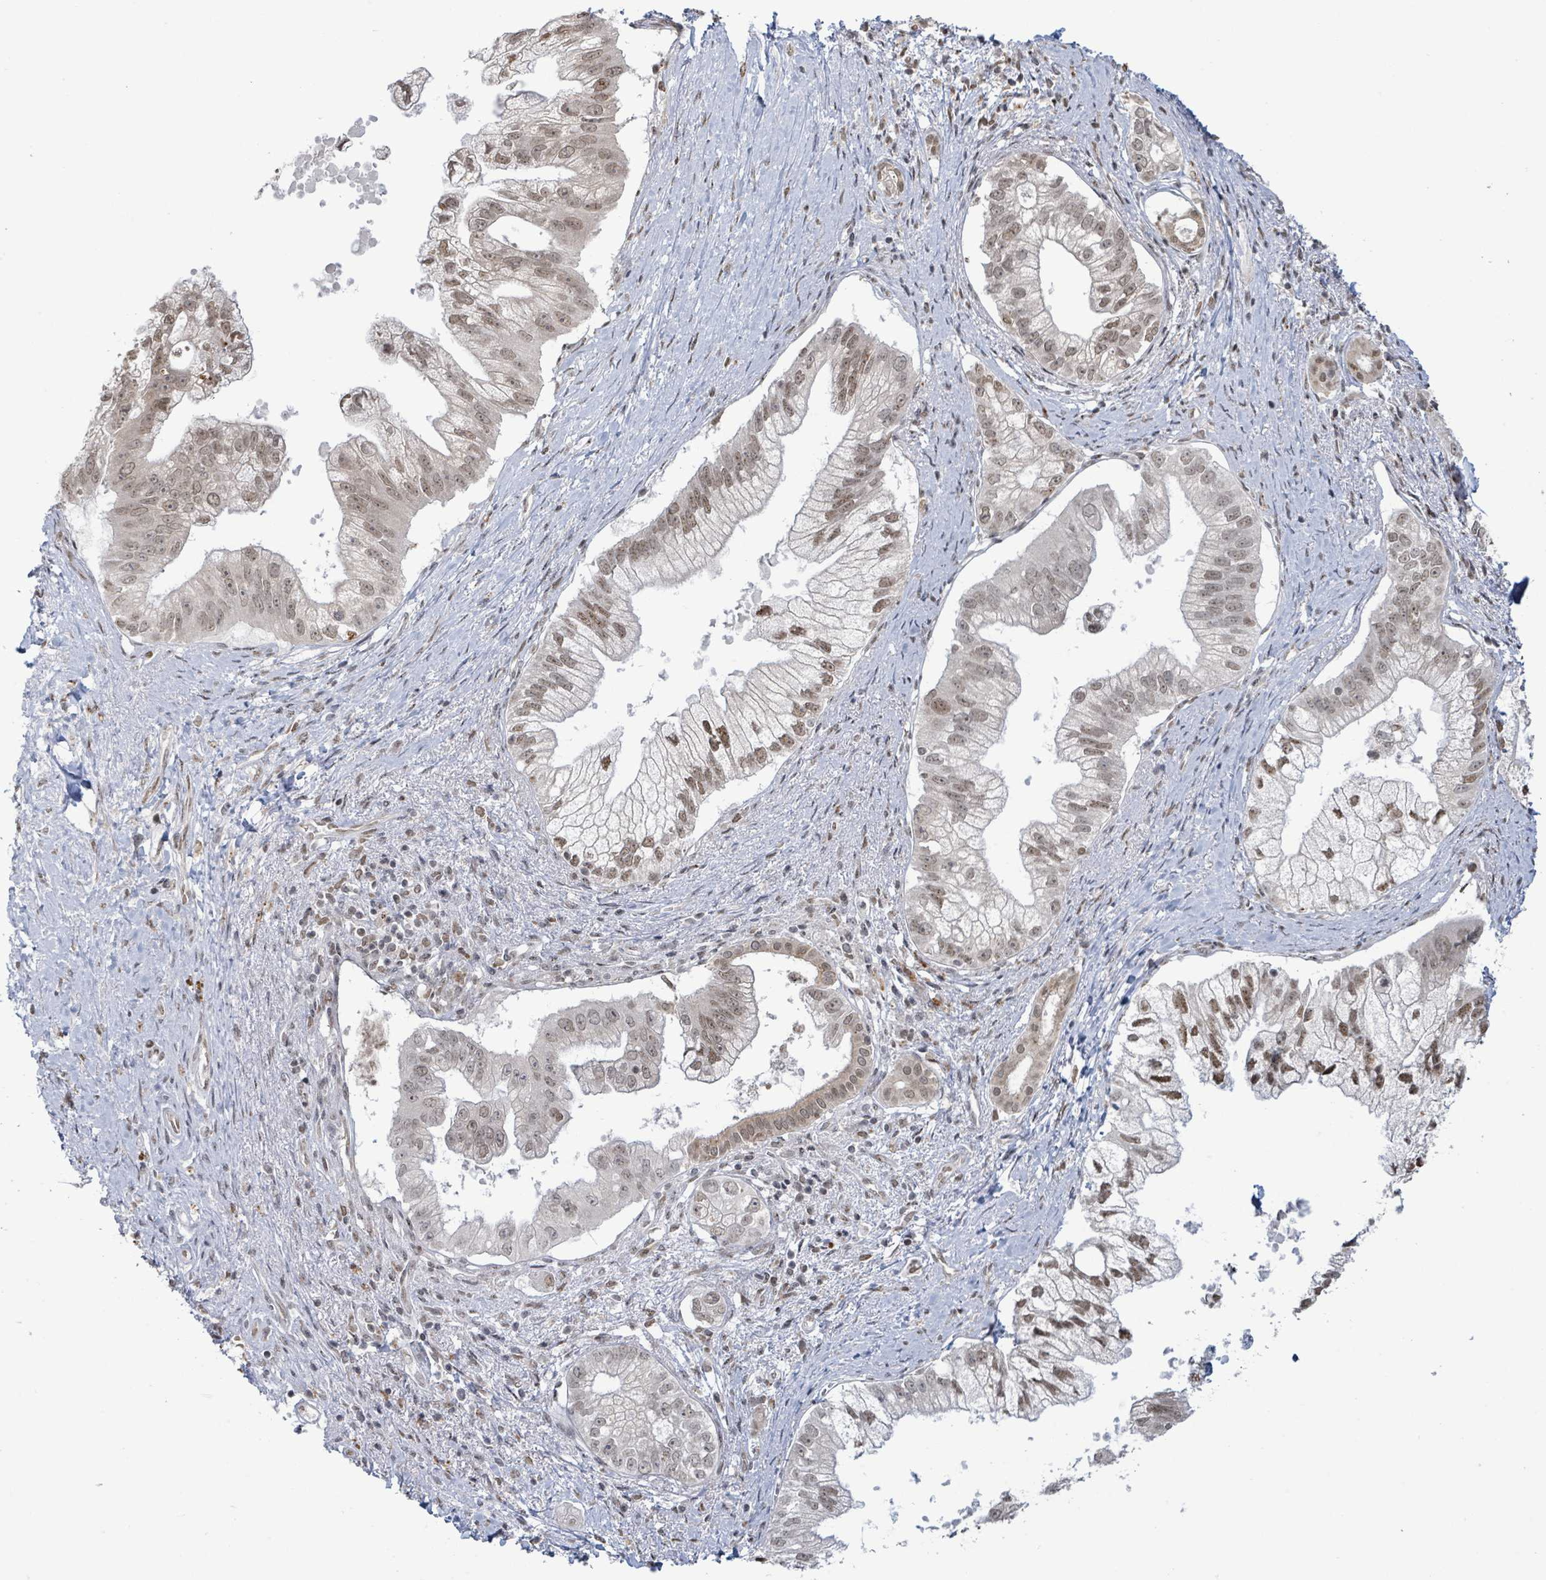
{"staining": {"intensity": "weak", "quantity": ">75%", "location": "nuclear"}, "tissue": "pancreatic cancer", "cell_type": "Tumor cells", "image_type": "cancer", "snomed": [{"axis": "morphology", "description": "Adenocarcinoma, NOS"}, {"axis": "topography", "description": "Pancreas"}], "caption": "A brown stain labels weak nuclear staining of a protein in adenocarcinoma (pancreatic) tumor cells.", "gene": "SBF2", "patient": {"sex": "male", "age": 70}}